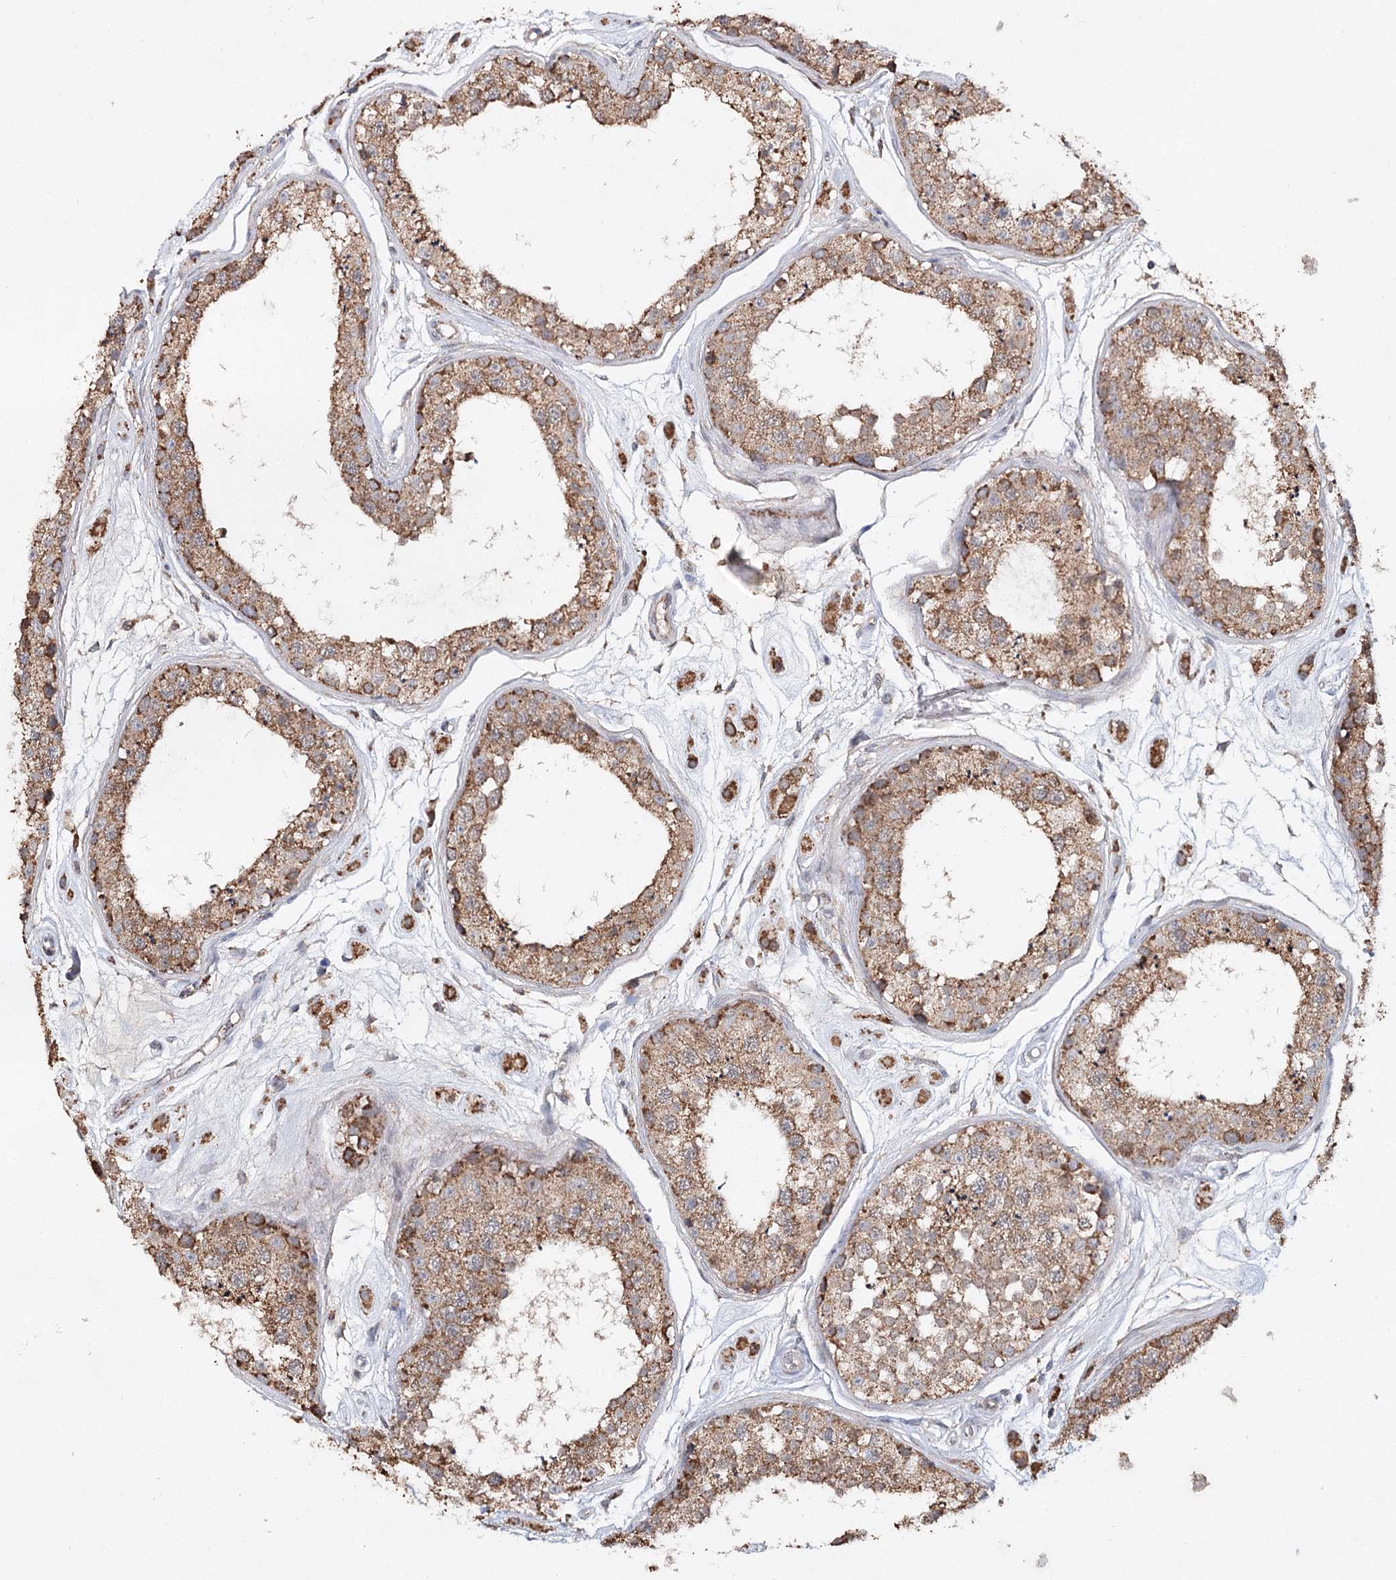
{"staining": {"intensity": "moderate", "quantity": ">75%", "location": "cytoplasmic/membranous"}, "tissue": "testis", "cell_type": "Cells in seminiferous ducts", "image_type": "normal", "snomed": [{"axis": "morphology", "description": "Normal tissue, NOS"}, {"axis": "topography", "description": "Testis"}], "caption": "An IHC micrograph of normal tissue is shown. Protein staining in brown labels moderate cytoplasmic/membranous positivity in testis within cells in seminiferous ducts. (brown staining indicates protein expression, while blue staining denotes nuclei).", "gene": "PIK3CB", "patient": {"sex": "male", "age": 25}}